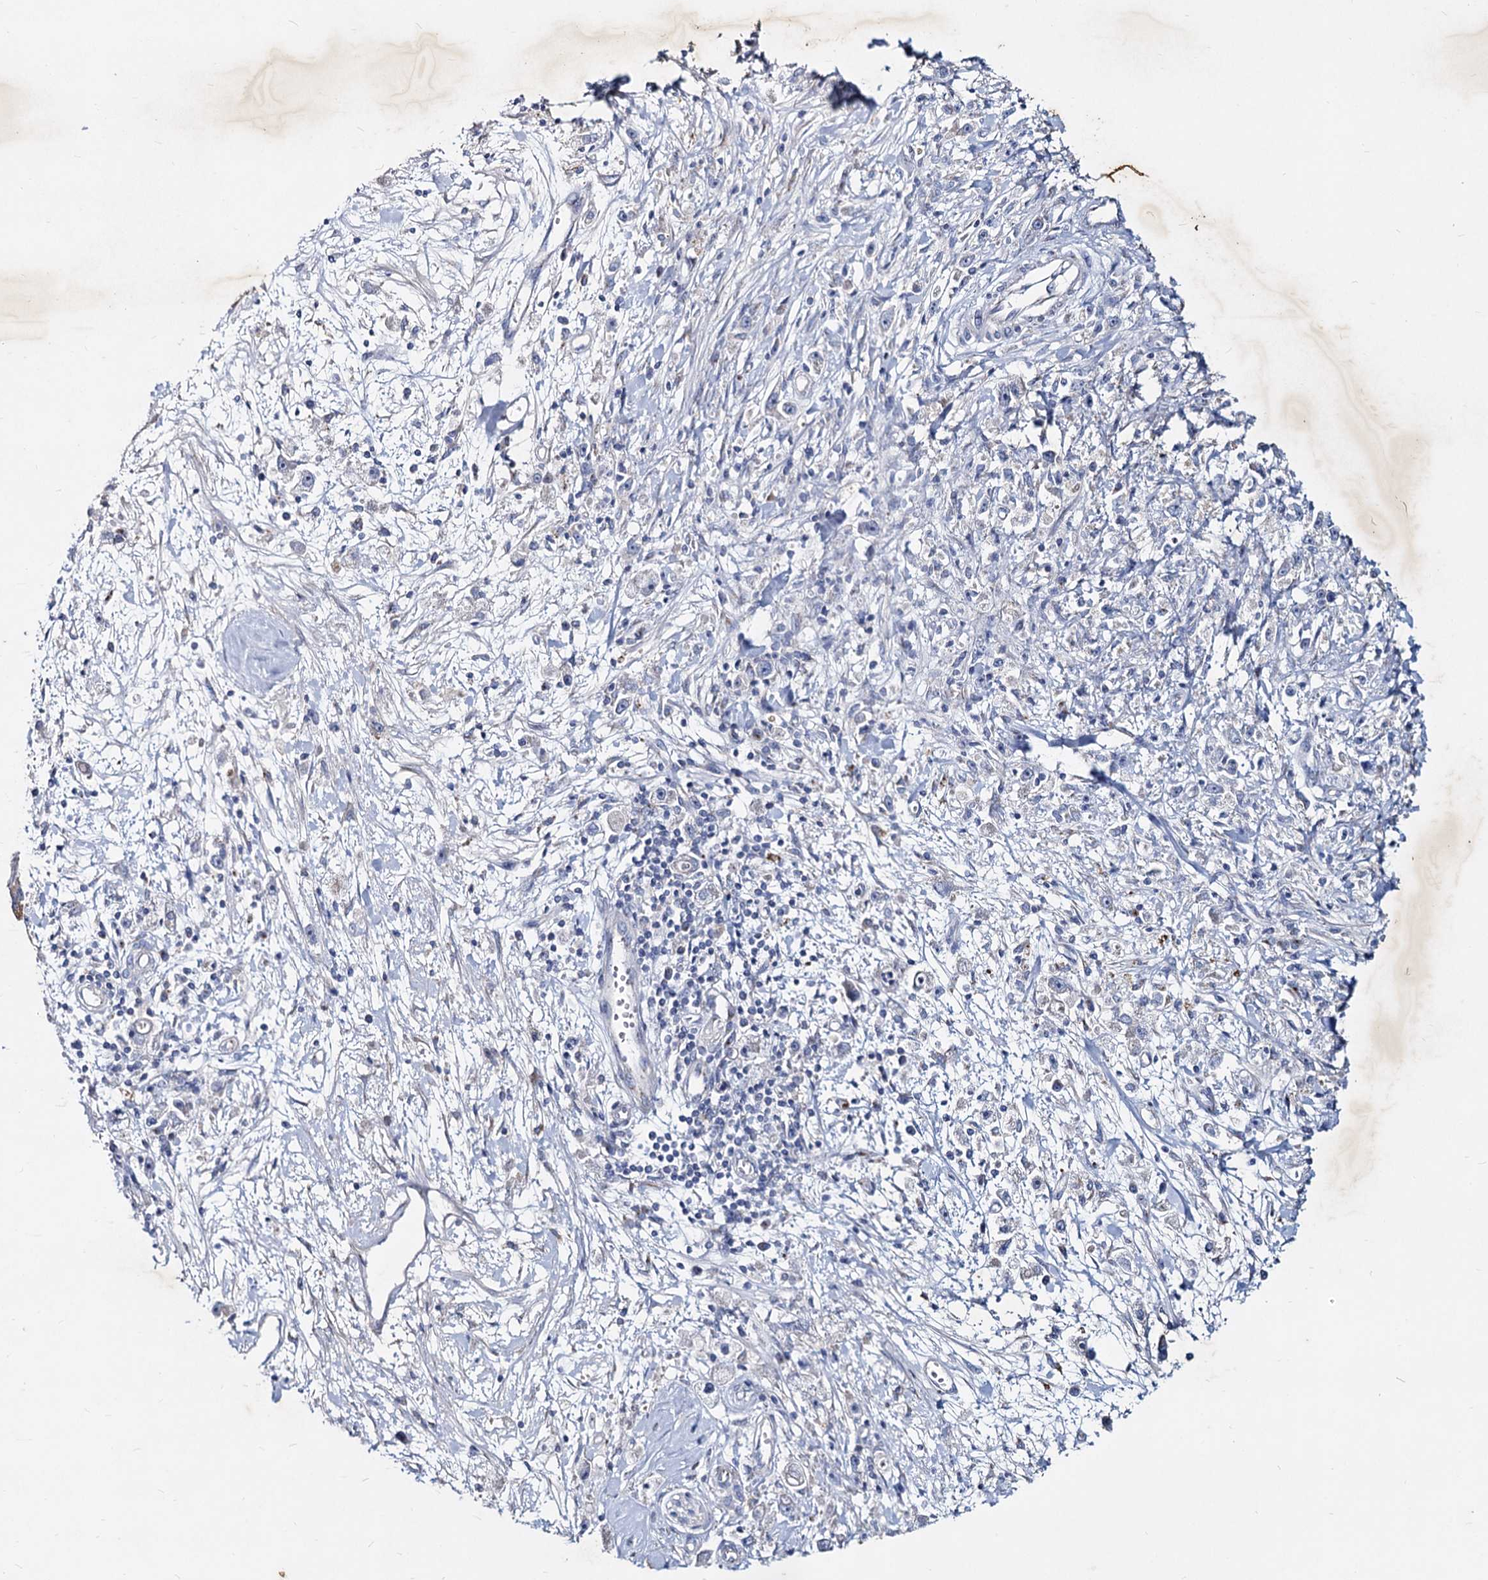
{"staining": {"intensity": "negative", "quantity": "none", "location": "none"}, "tissue": "stomach cancer", "cell_type": "Tumor cells", "image_type": "cancer", "snomed": [{"axis": "morphology", "description": "Adenocarcinoma, NOS"}, {"axis": "topography", "description": "Stomach"}], "caption": "Adenocarcinoma (stomach) was stained to show a protein in brown. There is no significant positivity in tumor cells. The staining is performed using DAB brown chromogen with nuclei counter-stained in using hematoxylin.", "gene": "AGBL4", "patient": {"sex": "female", "age": 59}}